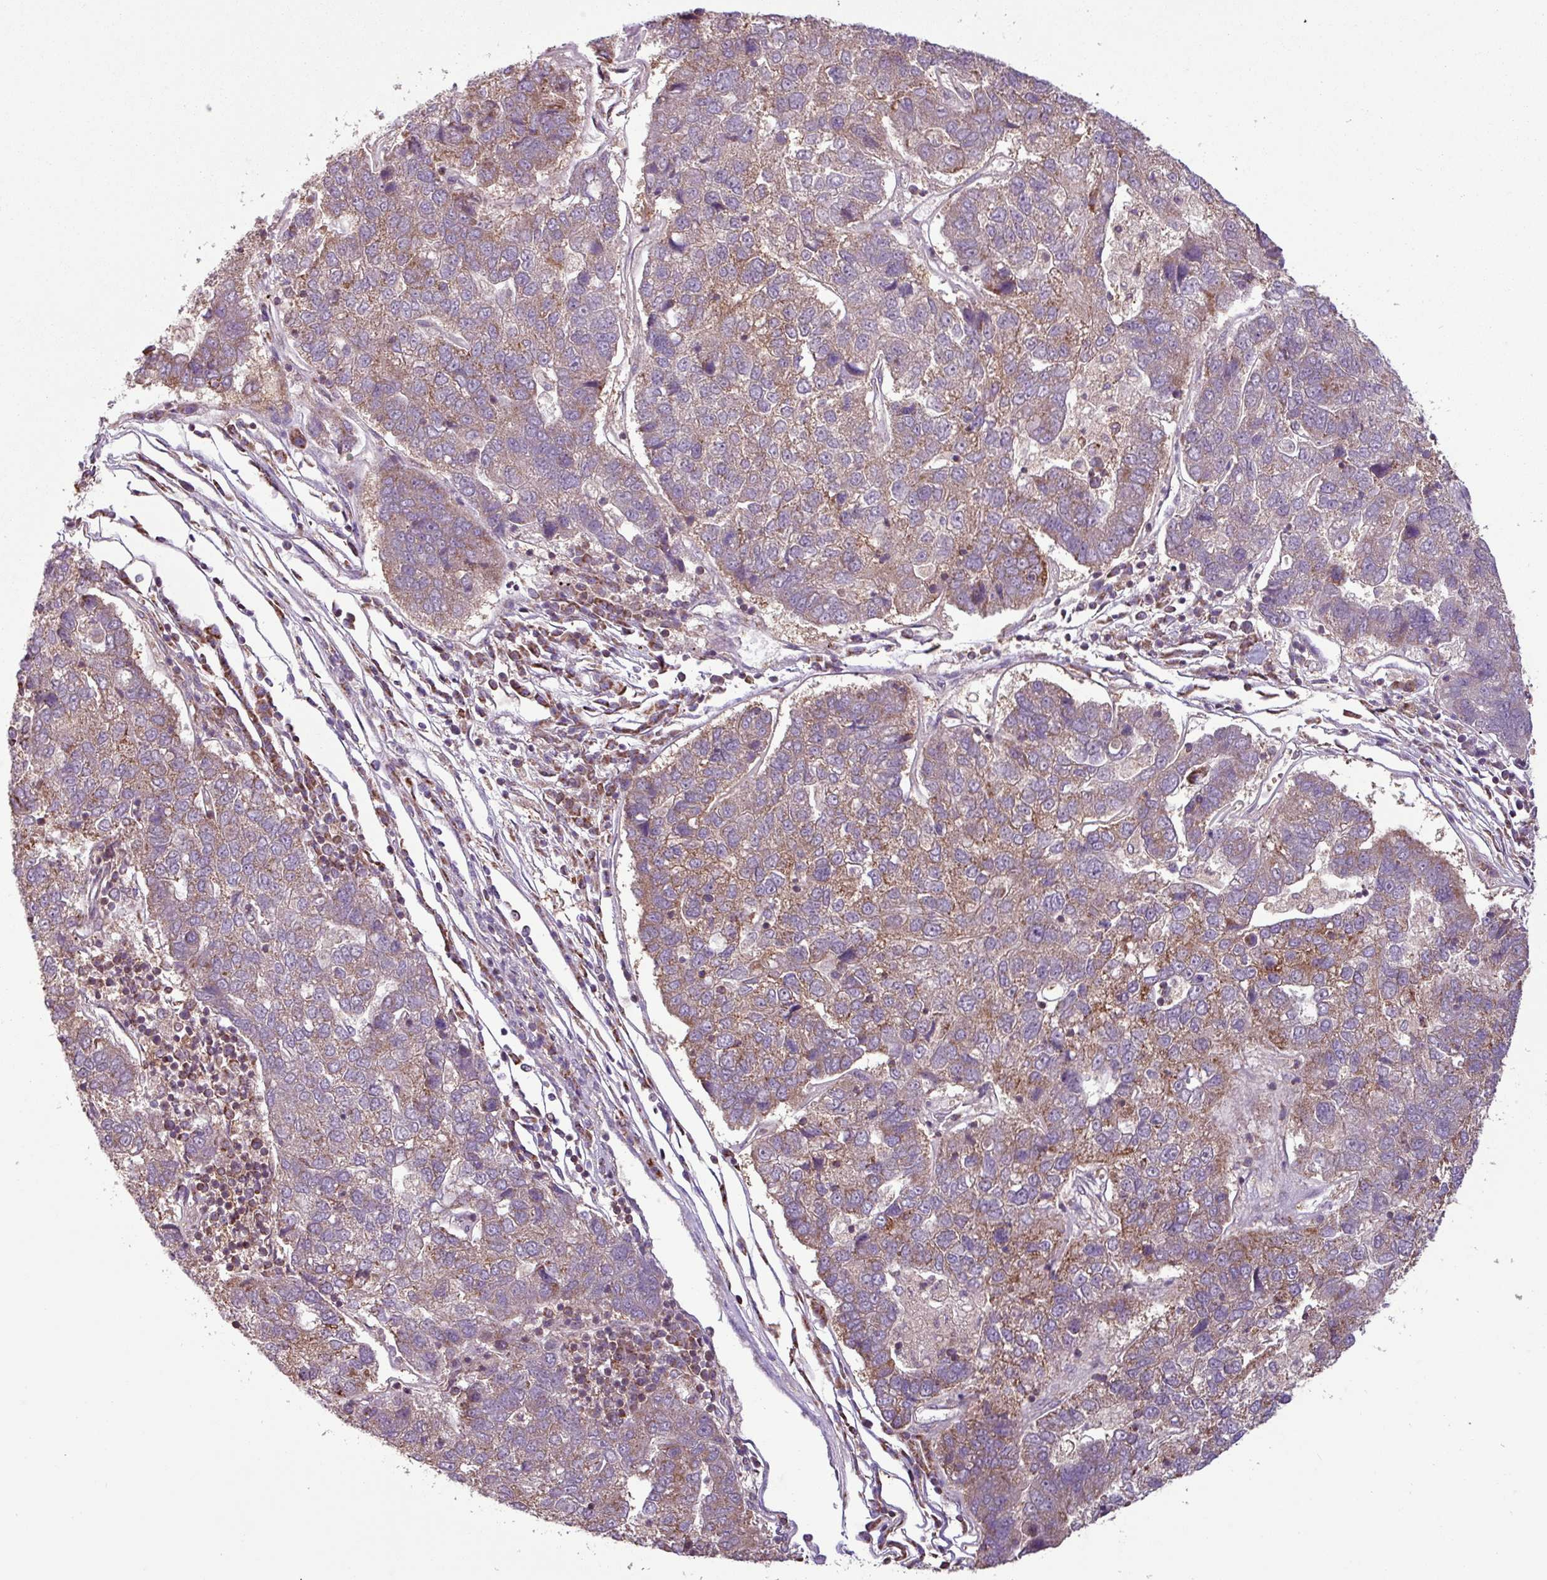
{"staining": {"intensity": "moderate", "quantity": "25%-75%", "location": "cytoplasmic/membranous"}, "tissue": "pancreatic cancer", "cell_type": "Tumor cells", "image_type": "cancer", "snomed": [{"axis": "morphology", "description": "Adenocarcinoma, NOS"}, {"axis": "topography", "description": "Pancreas"}], "caption": "The histopathology image displays a brown stain indicating the presence of a protein in the cytoplasmic/membranous of tumor cells in pancreatic cancer (adenocarcinoma).", "gene": "MCTP2", "patient": {"sex": "female", "age": 61}}